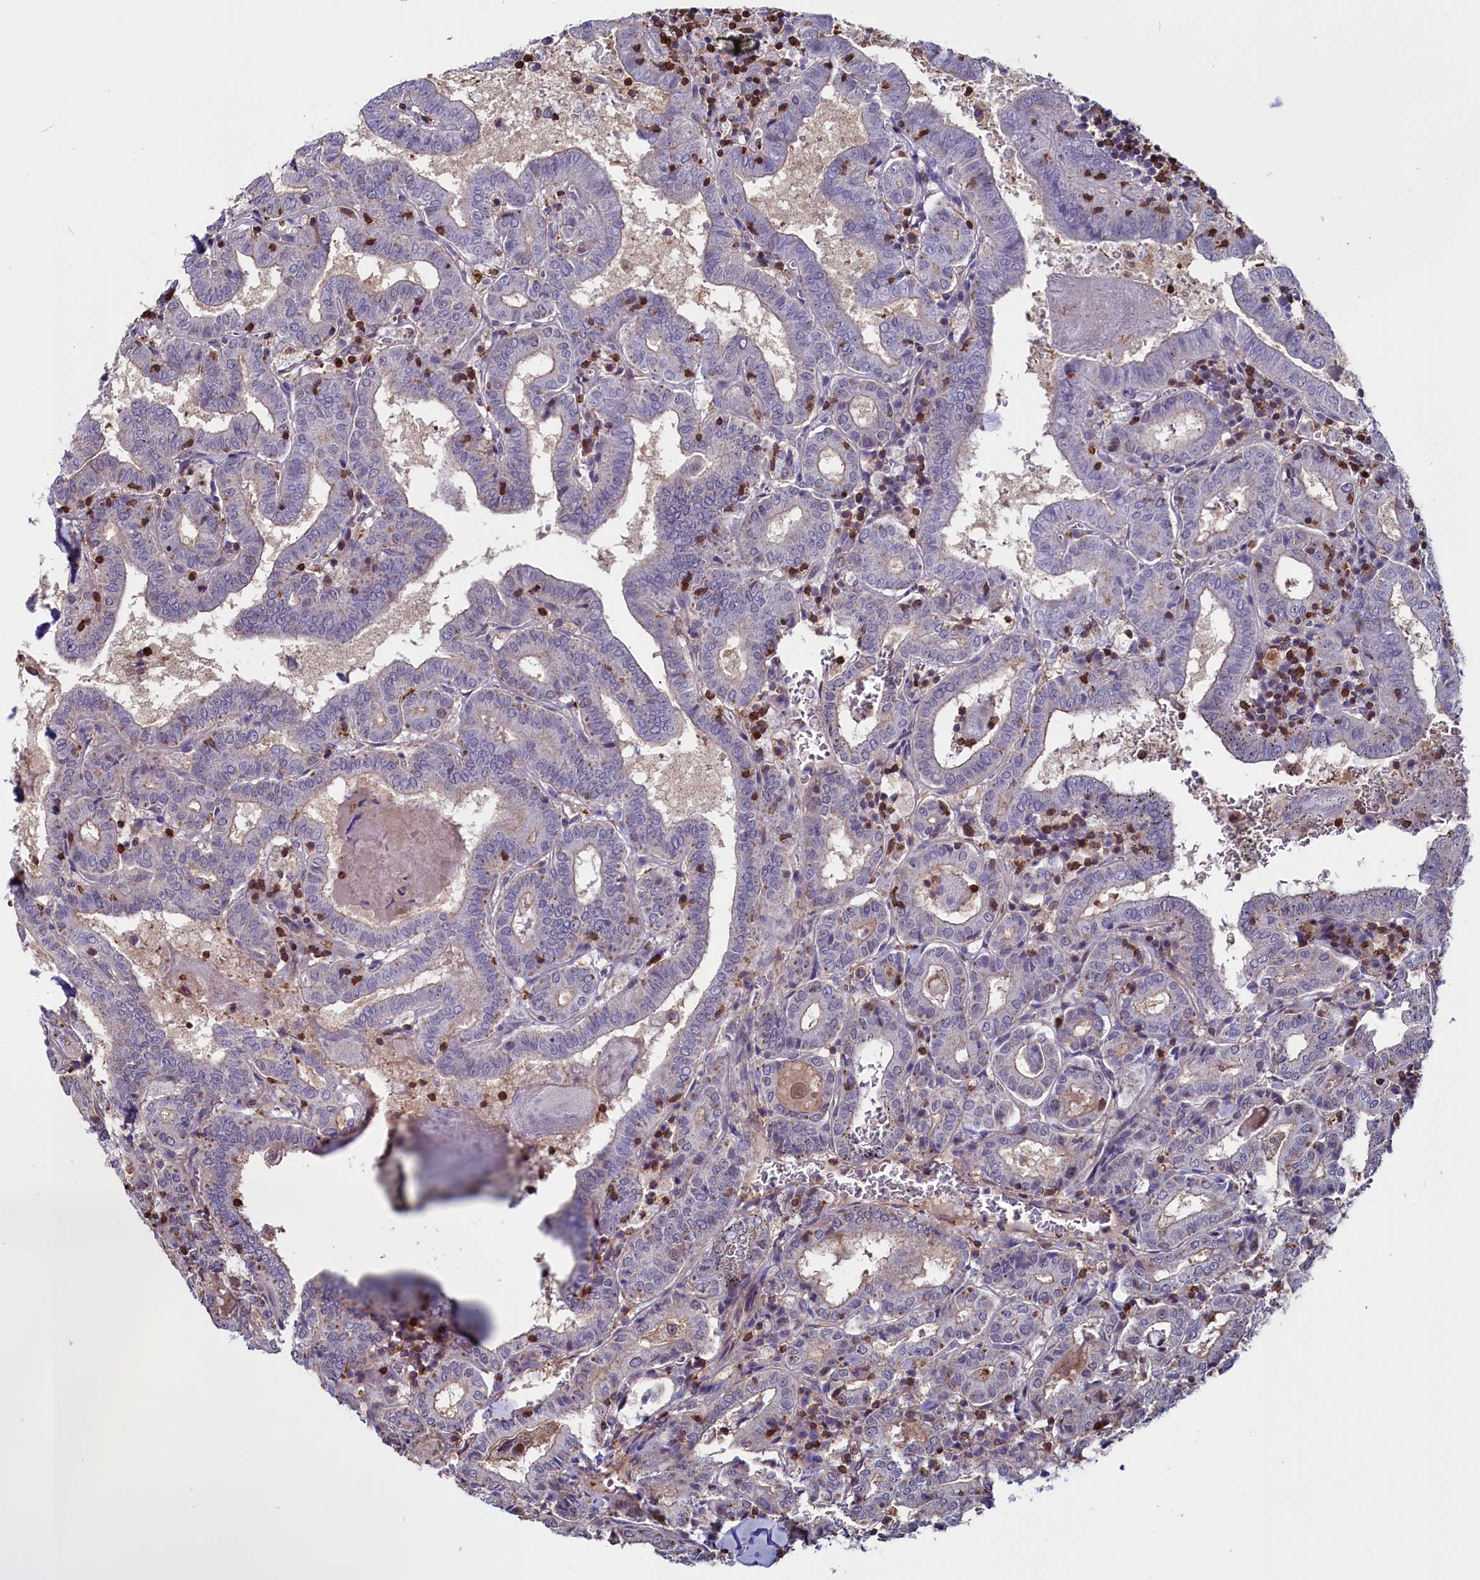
{"staining": {"intensity": "negative", "quantity": "none", "location": "none"}, "tissue": "thyroid cancer", "cell_type": "Tumor cells", "image_type": "cancer", "snomed": [{"axis": "morphology", "description": "Papillary adenocarcinoma, NOS"}, {"axis": "topography", "description": "Thyroid gland"}], "caption": "High magnification brightfield microscopy of thyroid papillary adenocarcinoma stained with DAB (brown) and counterstained with hematoxylin (blue): tumor cells show no significant positivity.", "gene": "CIAPIN1", "patient": {"sex": "female", "age": 72}}